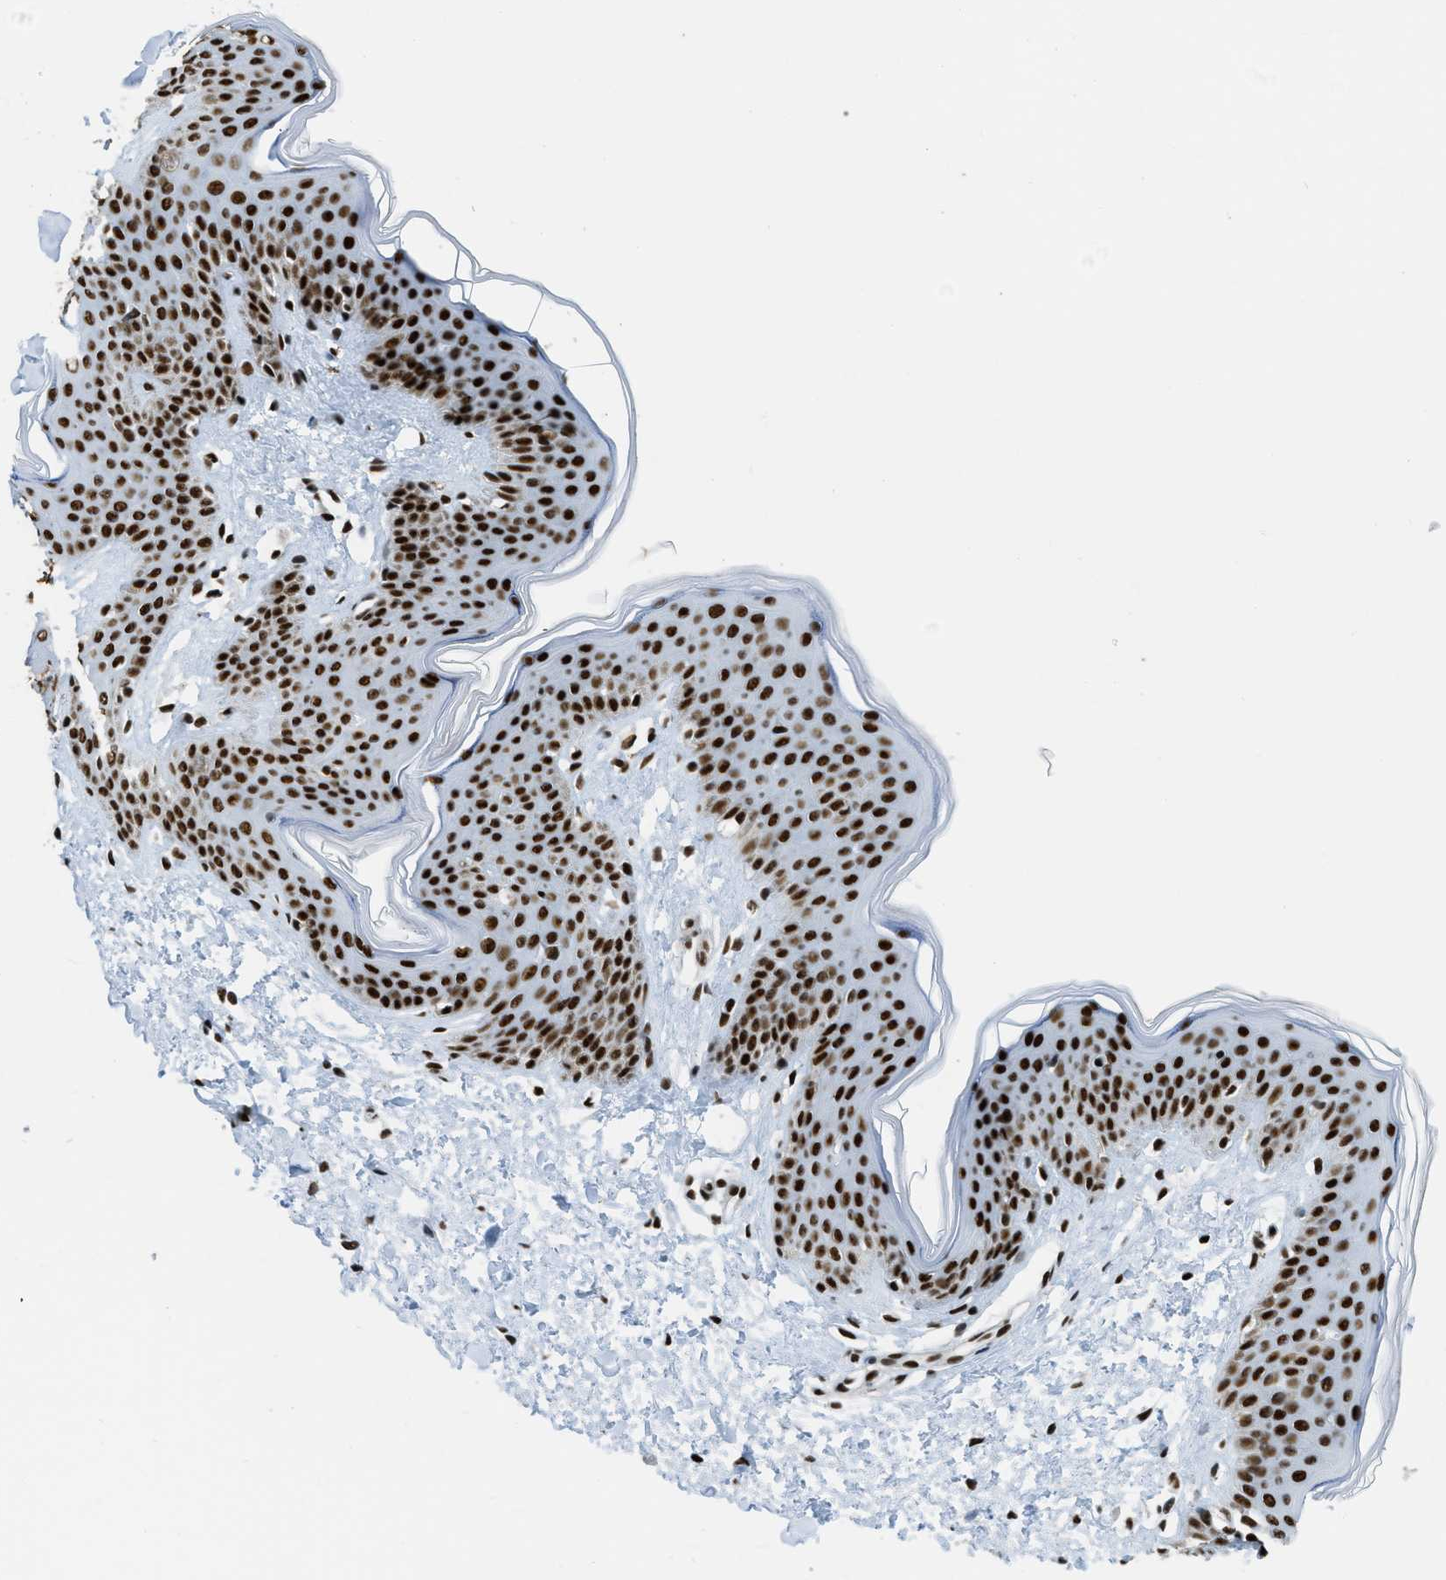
{"staining": {"intensity": "strong", "quantity": ">75%", "location": "nuclear"}, "tissue": "skin", "cell_type": "Fibroblasts", "image_type": "normal", "snomed": [{"axis": "morphology", "description": "Normal tissue, NOS"}, {"axis": "topography", "description": "Skin"}], "caption": "Protein expression analysis of unremarkable skin displays strong nuclear positivity in approximately >75% of fibroblasts.", "gene": "ZNF207", "patient": {"sex": "female", "age": 17}}